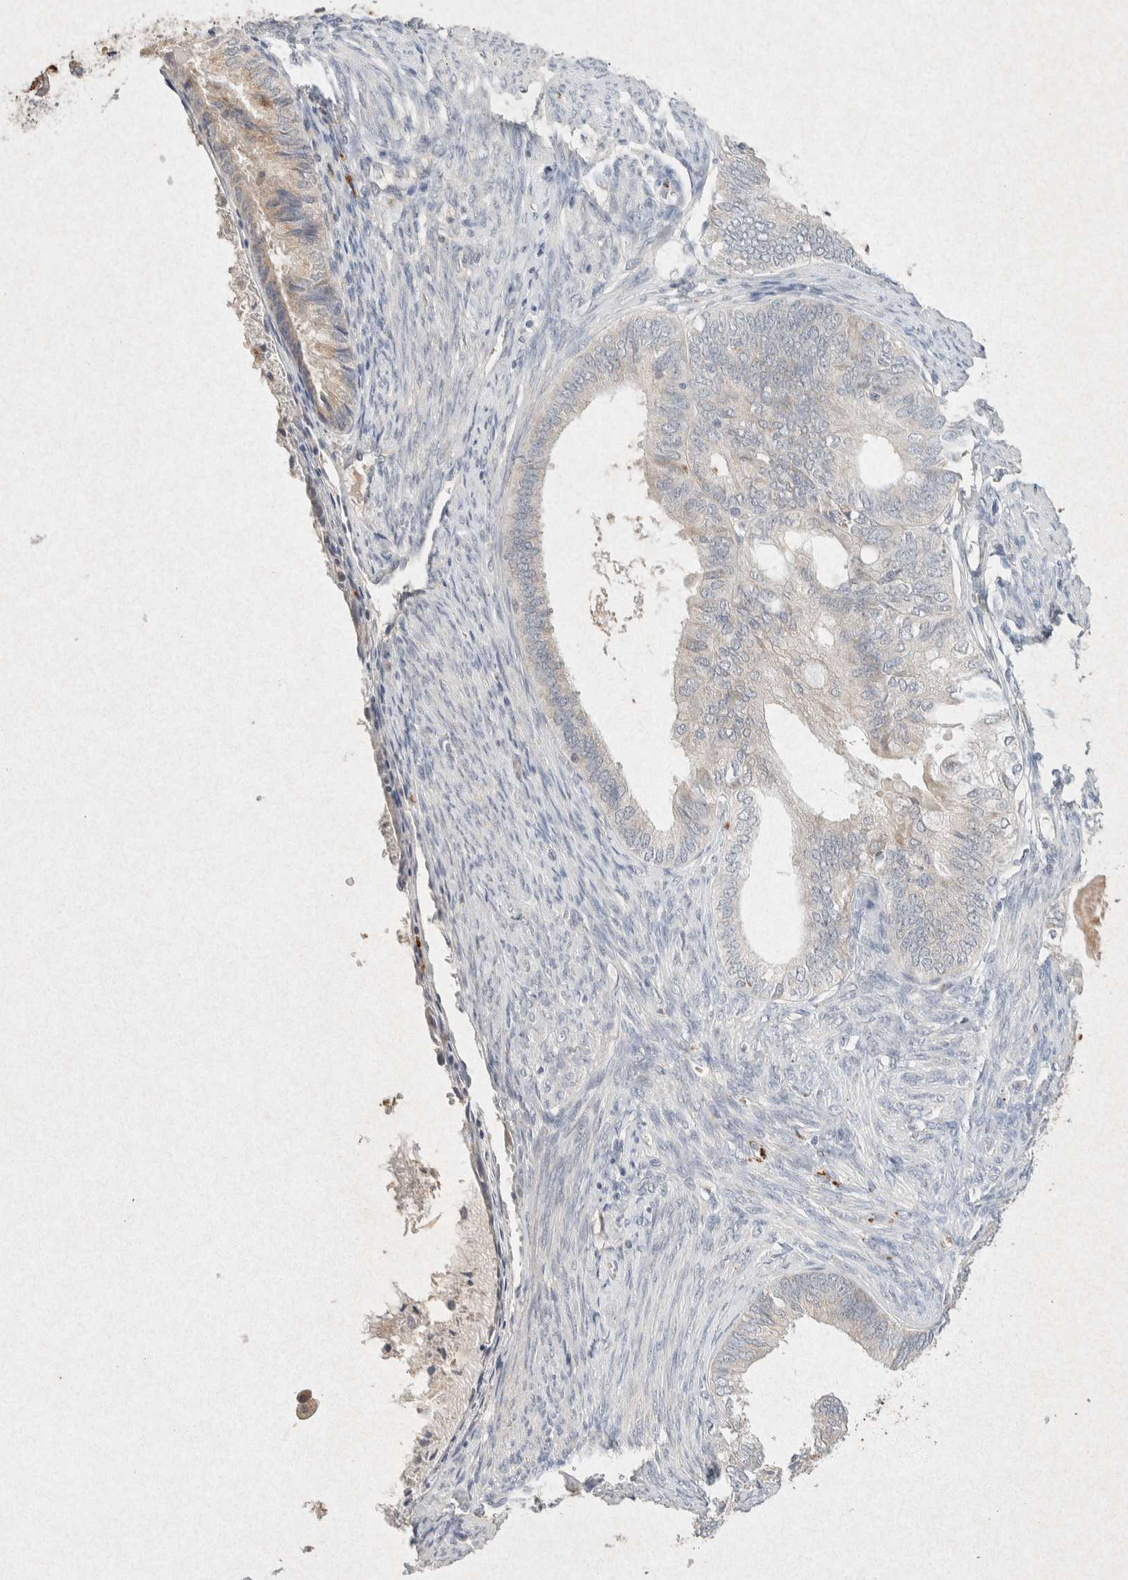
{"staining": {"intensity": "weak", "quantity": "<25%", "location": "cytoplasmic/membranous"}, "tissue": "endometrial cancer", "cell_type": "Tumor cells", "image_type": "cancer", "snomed": [{"axis": "morphology", "description": "Adenocarcinoma, NOS"}, {"axis": "topography", "description": "Endometrium"}], "caption": "Histopathology image shows no significant protein staining in tumor cells of endometrial adenocarcinoma.", "gene": "GNAI1", "patient": {"sex": "female", "age": 86}}